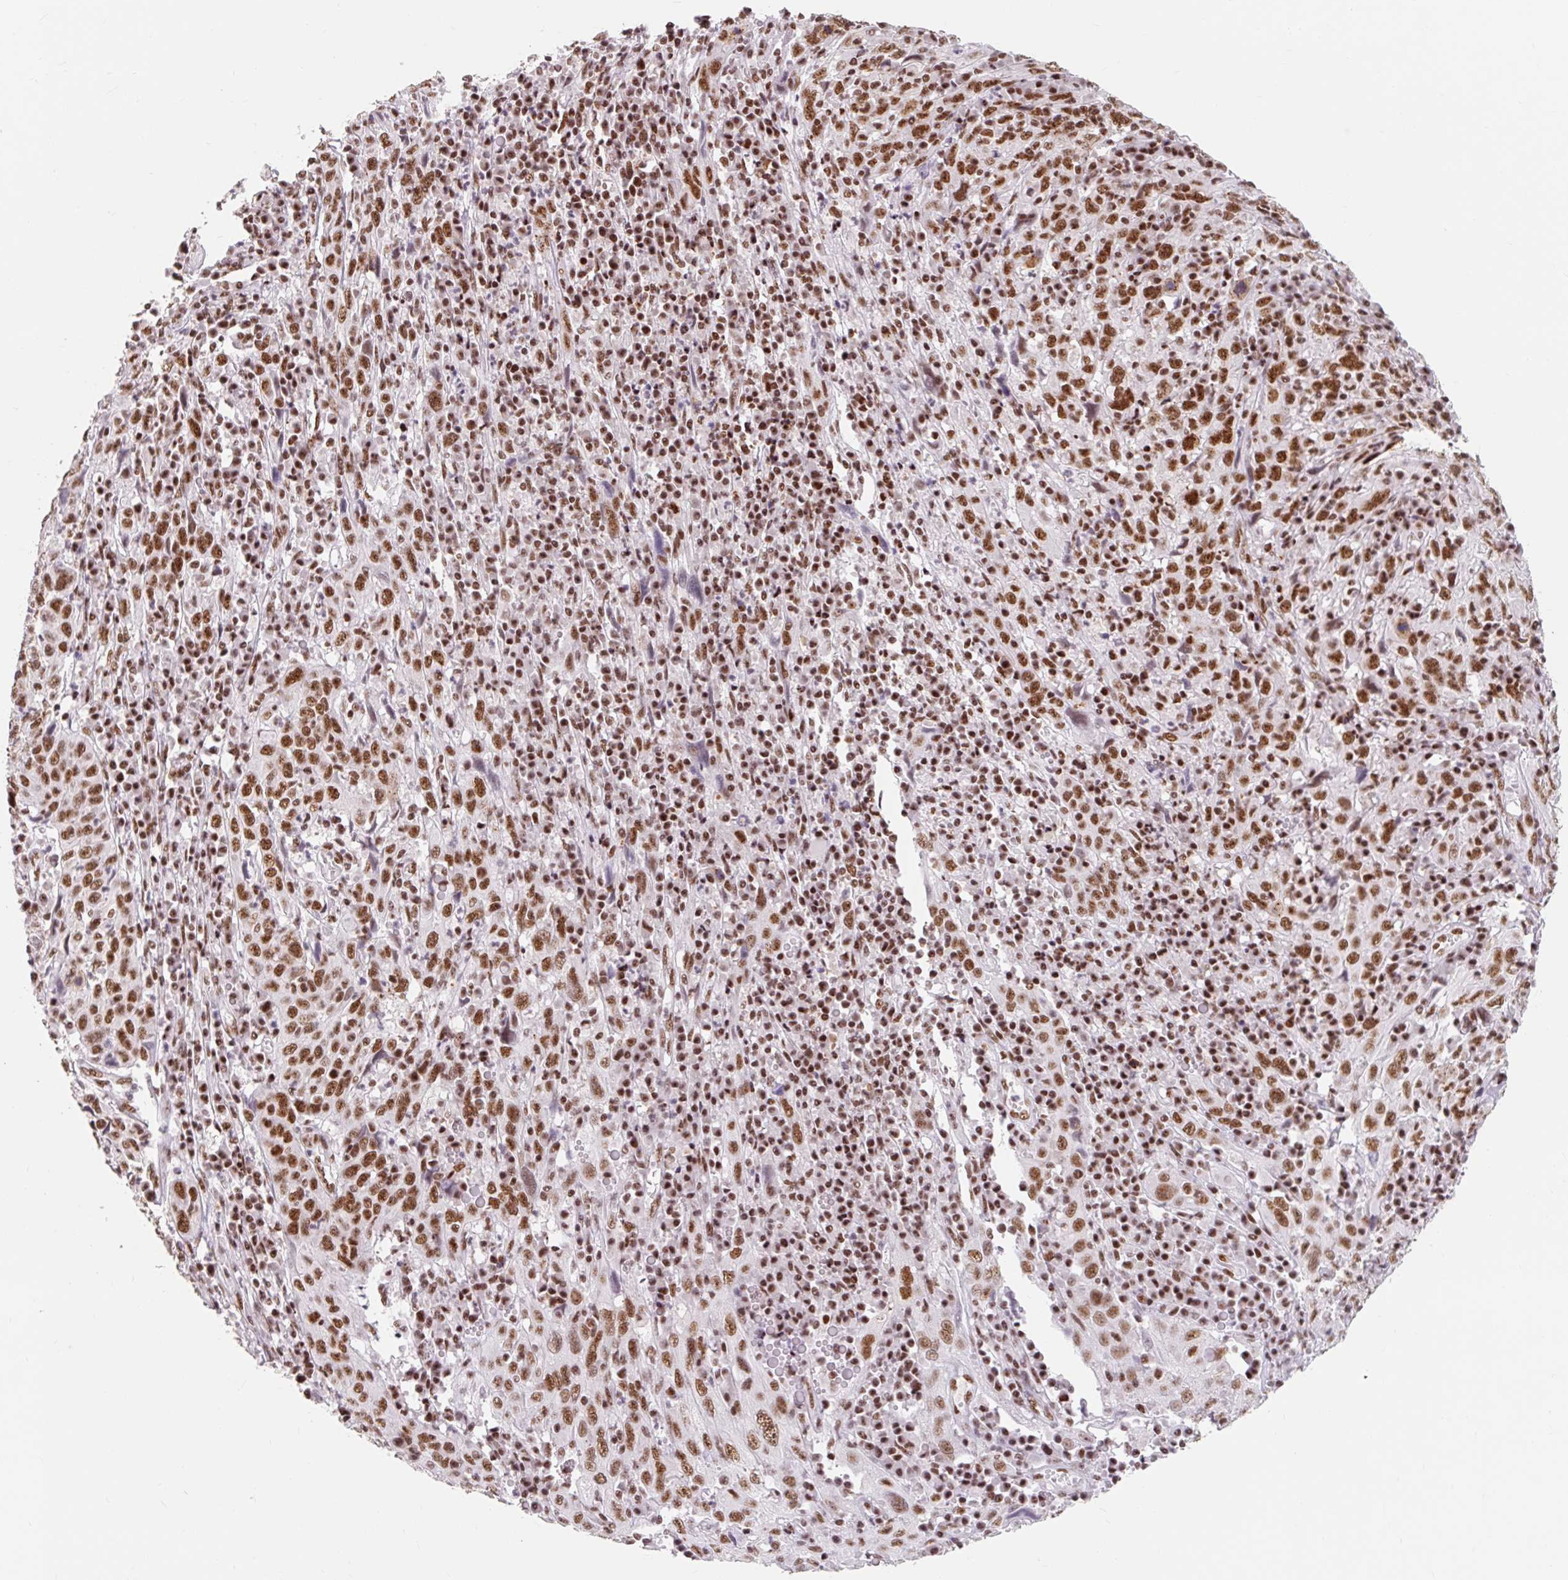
{"staining": {"intensity": "strong", "quantity": ">75%", "location": "nuclear"}, "tissue": "cervical cancer", "cell_type": "Tumor cells", "image_type": "cancer", "snomed": [{"axis": "morphology", "description": "Squamous cell carcinoma, NOS"}, {"axis": "topography", "description": "Cervix"}], "caption": "The immunohistochemical stain highlights strong nuclear staining in tumor cells of squamous cell carcinoma (cervical) tissue.", "gene": "SRSF10", "patient": {"sex": "female", "age": 46}}